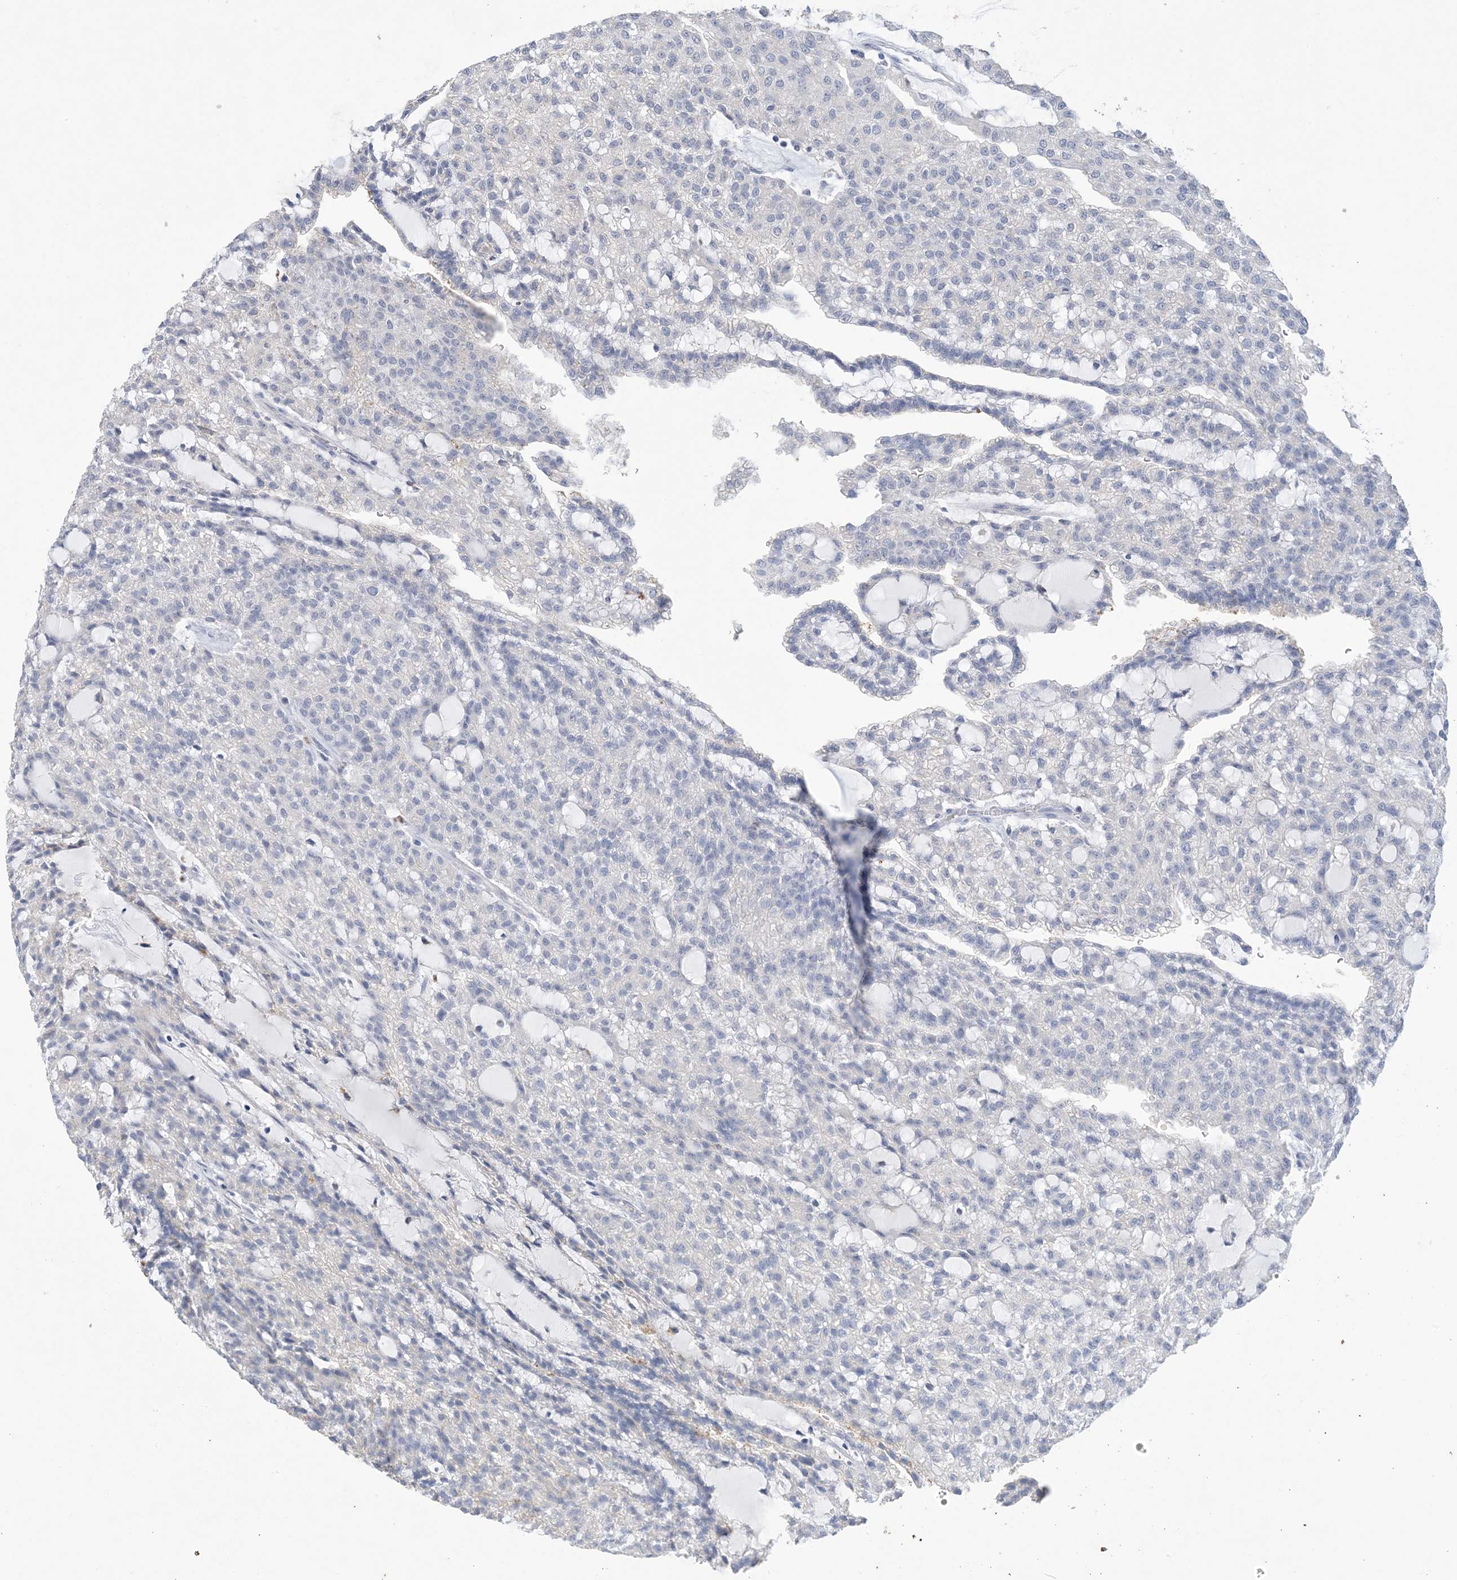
{"staining": {"intensity": "negative", "quantity": "none", "location": "none"}, "tissue": "renal cancer", "cell_type": "Tumor cells", "image_type": "cancer", "snomed": [{"axis": "morphology", "description": "Adenocarcinoma, NOS"}, {"axis": "topography", "description": "Kidney"}], "caption": "High magnification brightfield microscopy of renal adenocarcinoma stained with DAB (brown) and counterstained with hematoxylin (blue): tumor cells show no significant staining. (DAB (3,3'-diaminobenzidine) immunohistochemistry with hematoxylin counter stain).", "gene": "DSC3", "patient": {"sex": "male", "age": 63}}